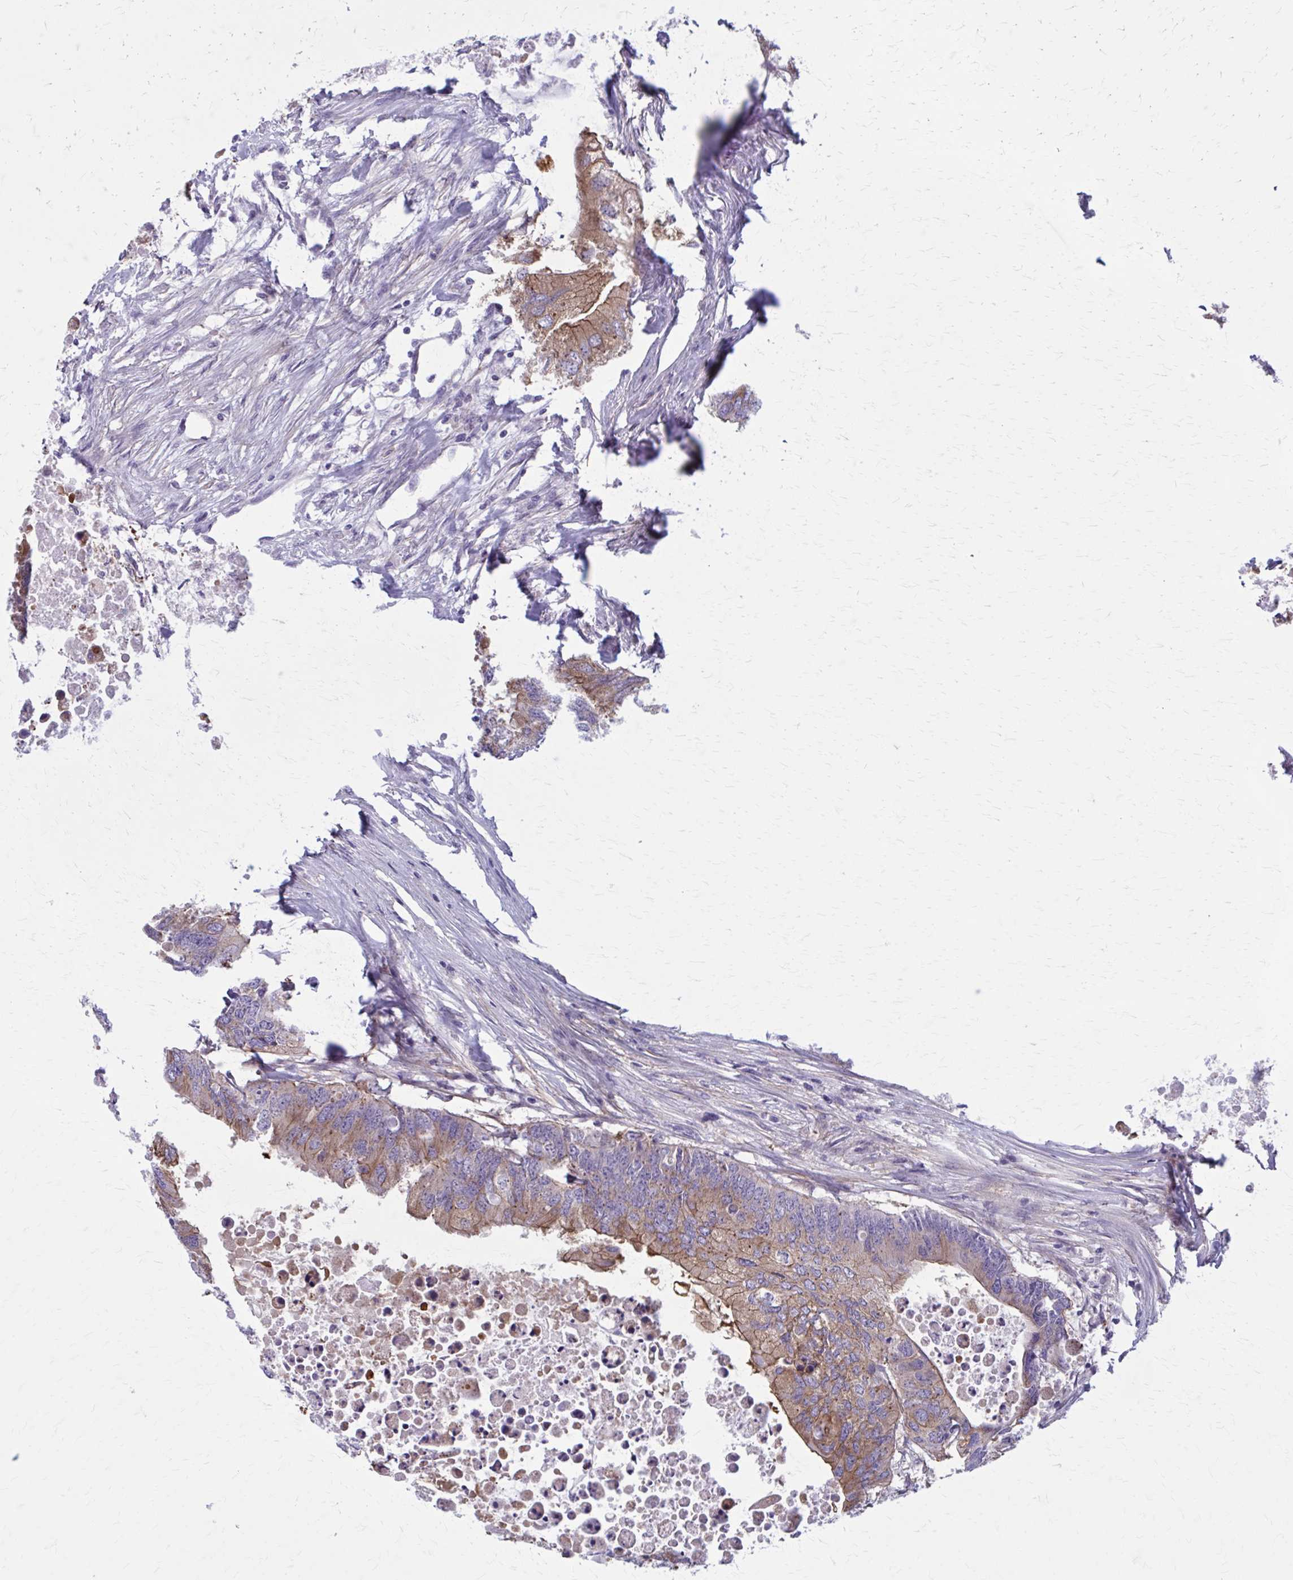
{"staining": {"intensity": "moderate", "quantity": ">75%", "location": "cytoplasmic/membranous"}, "tissue": "colorectal cancer", "cell_type": "Tumor cells", "image_type": "cancer", "snomed": [{"axis": "morphology", "description": "Adenocarcinoma, NOS"}, {"axis": "topography", "description": "Colon"}], "caption": "Adenocarcinoma (colorectal) stained with immunohistochemistry shows moderate cytoplasmic/membranous positivity in approximately >75% of tumor cells.", "gene": "ZDHHC7", "patient": {"sex": "male", "age": 71}}